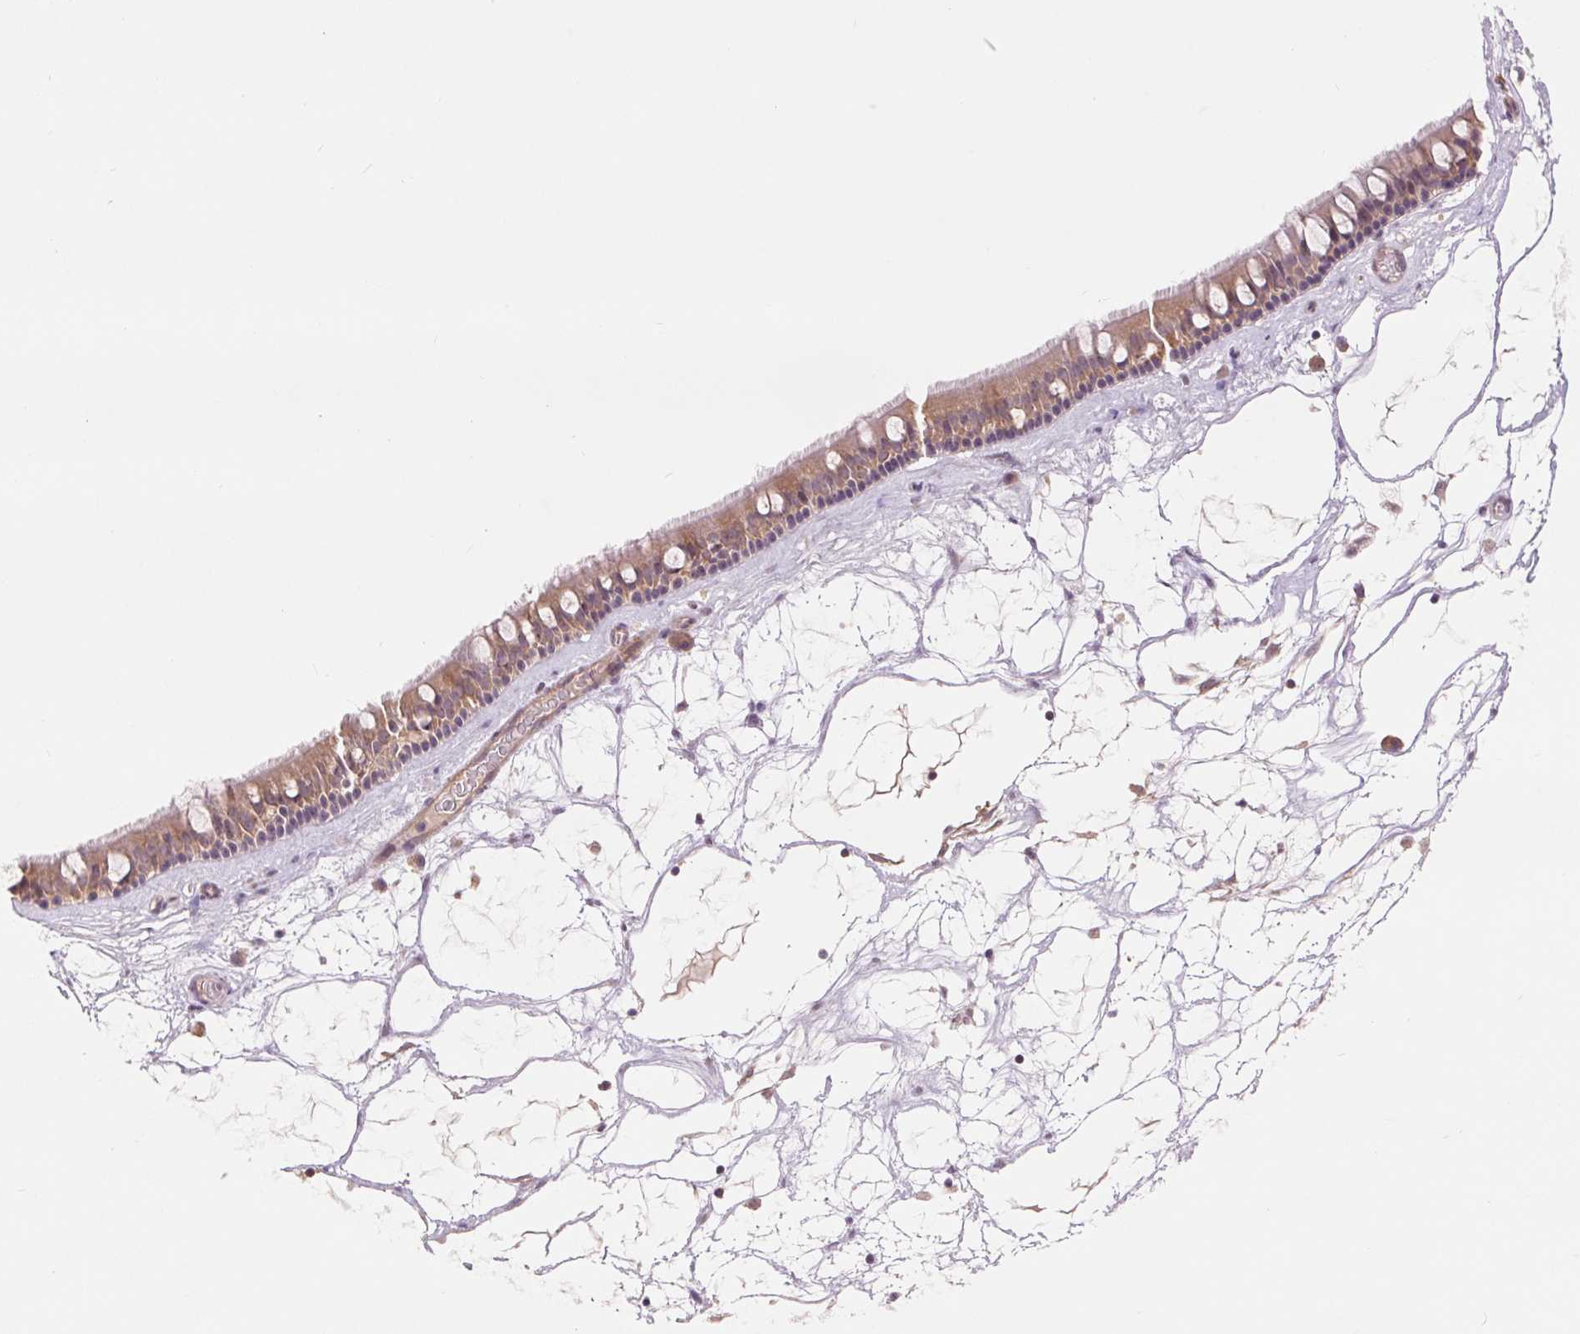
{"staining": {"intensity": "moderate", "quantity": ">75%", "location": "cytoplasmic/membranous"}, "tissue": "nasopharynx", "cell_type": "Respiratory epithelial cells", "image_type": "normal", "snomed": [{"axis": "morphology", "description": "Normal tissue, NOS"}, {"axis": "topography", "description": "Nasopharynx"}], "caption": "Immunohistochemistry (IHC) of normal nasopharynx exhibits medium levels of moderate cytoplasmic/membranous positivity in approximately >75% of respiratory epithelial cells. (Brightfield microscopy of DAB IHC at high magnification).", "gene": "RANBP3L", "patient": {"sex": "male", "age": 68}}